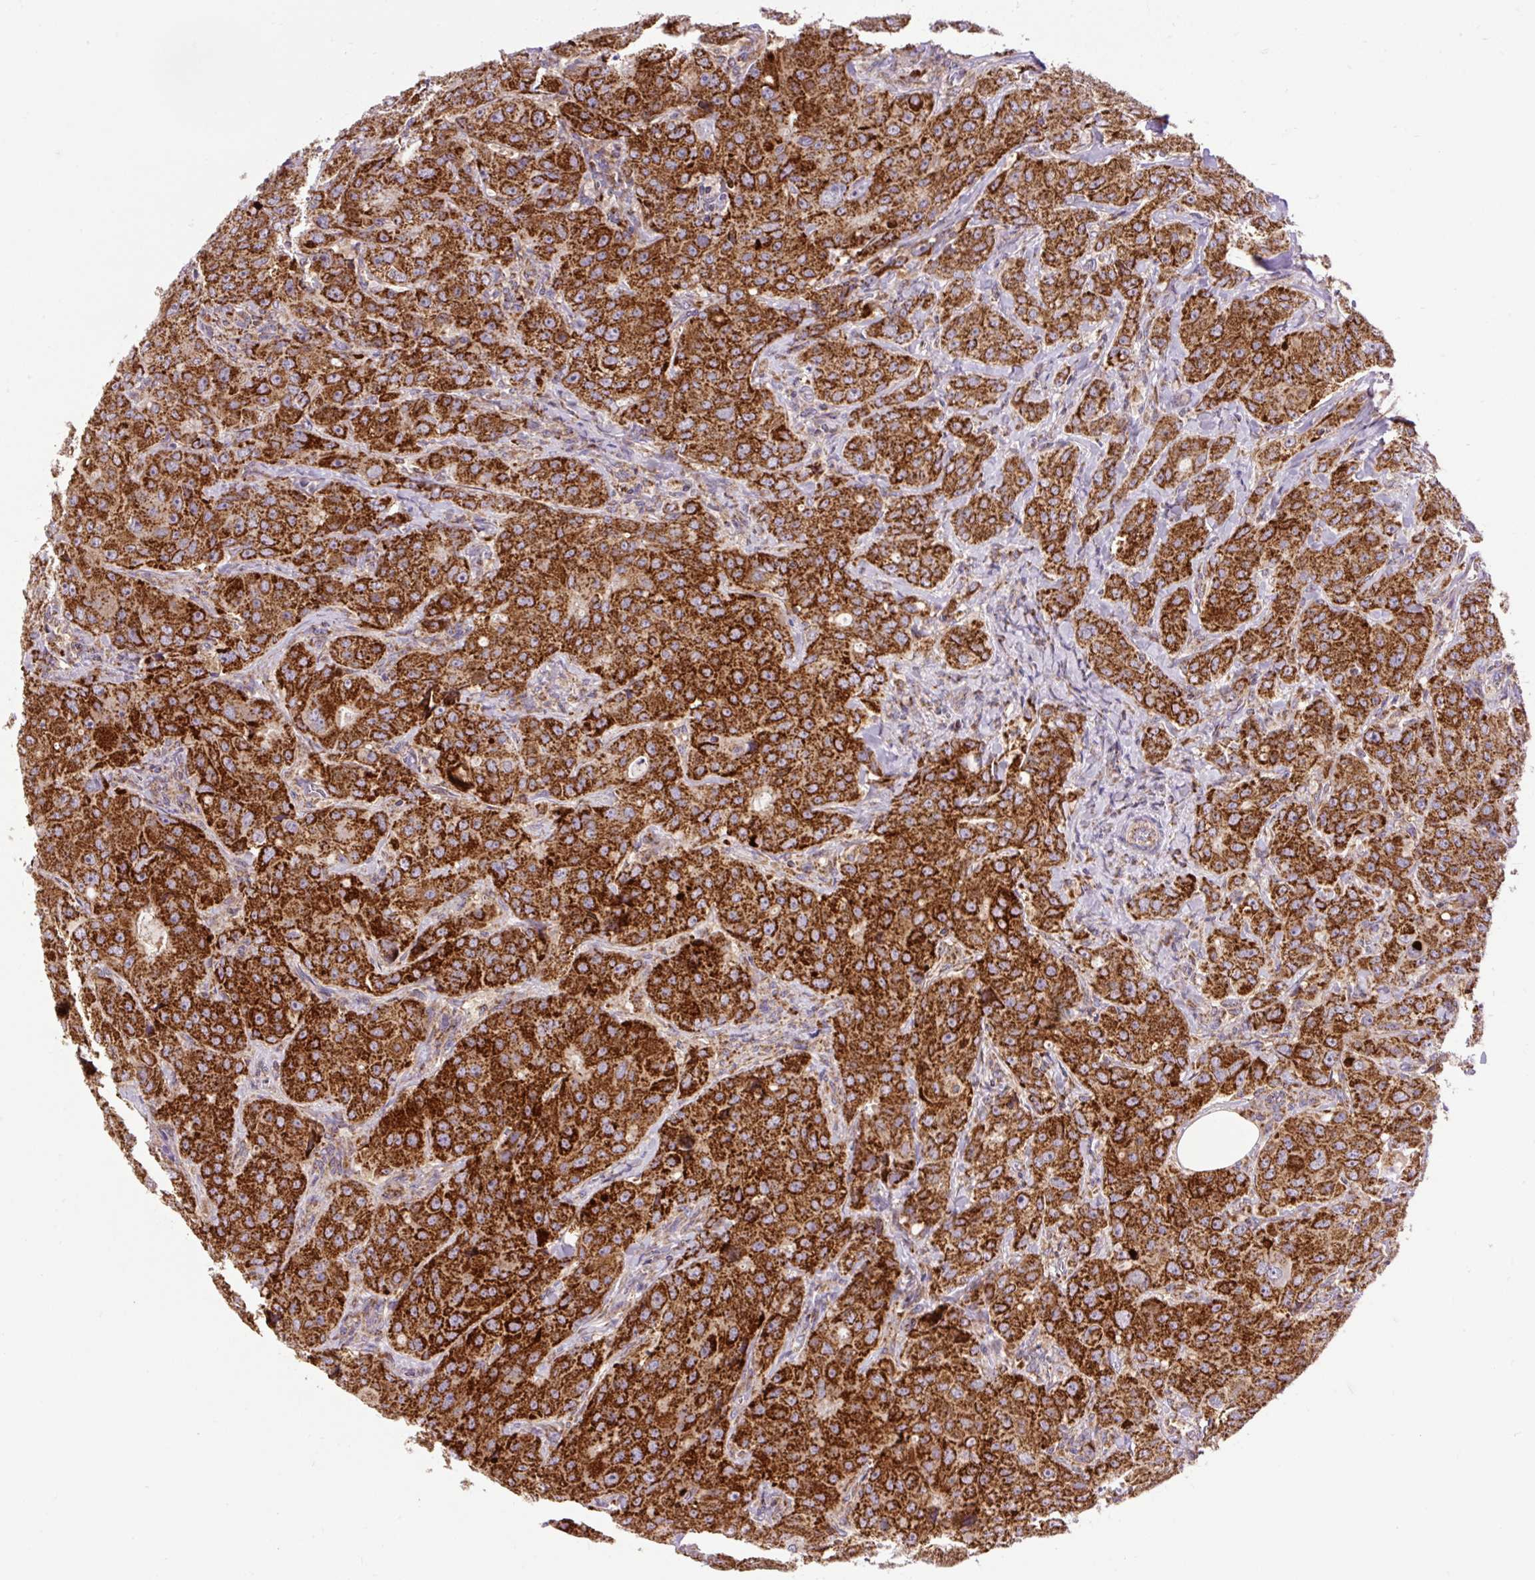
{"staining": {"intensity": "strong", "quantity": ">75%", "location": "cytoplasmic/membranous"}, "tissue": "breast cancer", "cell_type": "Tumor cells", "image_type": "cancer", "snomed": [{"axis": "morphology", "description": "Duct carcinoma"}, {"axis": "topography", "description": "Breast"}], "caption": "Immunohistochemical staining of human invasive ductal carcinoma (breast) demonstrates high levels of strong cytoplasmic/membranous staining in approximately >75% of tumor cells. The staining was performed using DAB (3,3'-diaminobenzidine), with brown indicating positive protein expression. Nuclei are stained blue with hematoxylin.", "gene": "TOMM40", "patient": {"sex": "female", "age": 43}}